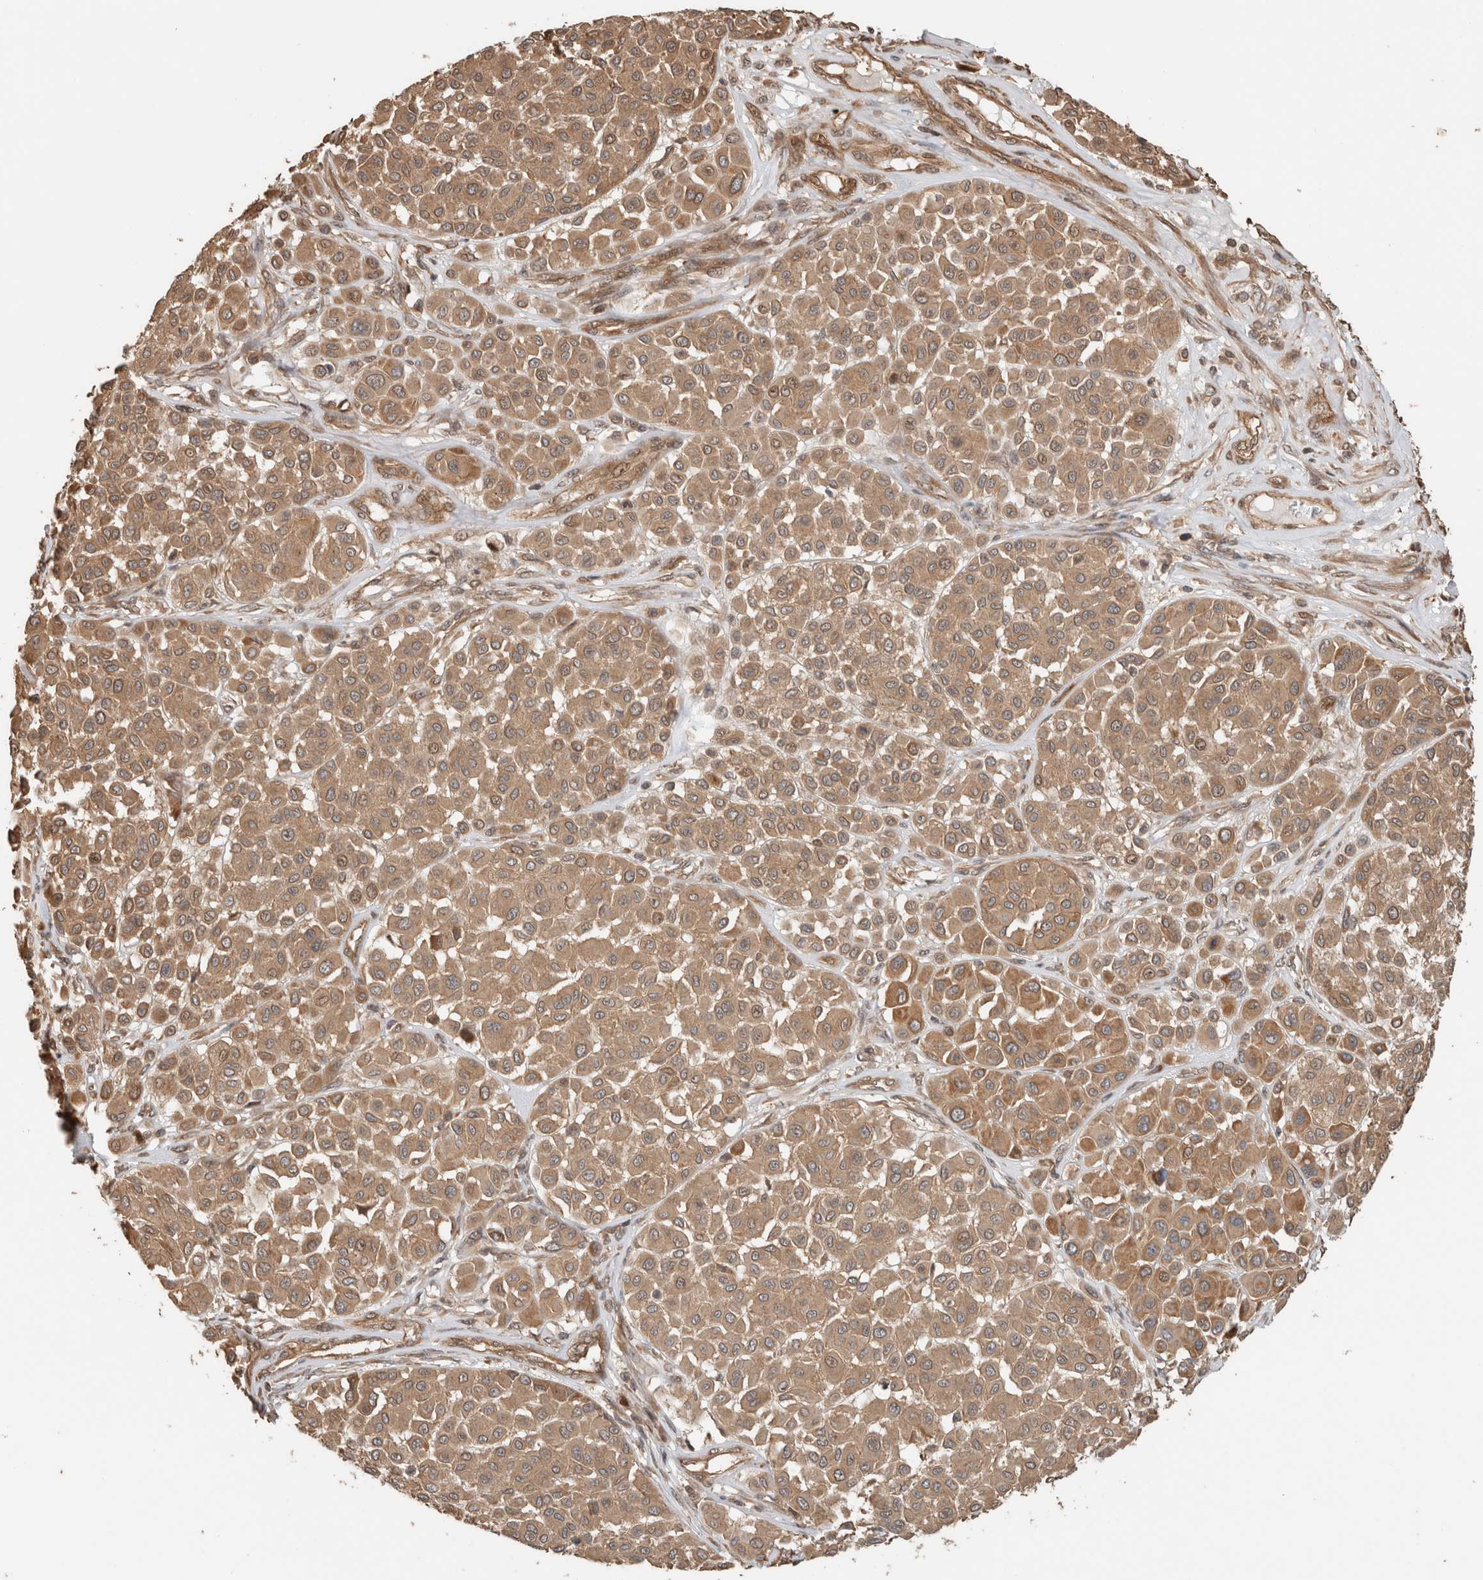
{"staining": {"intensity": "moderate", "quantity": ">75%", "location": "cytoplasmic/membranous"}, "tissue": "melanoma", "cell_type": "Tumor cells", "image_type": "cancer", "snomed": [{"axis": "morphology", "description": "Malignant melanoma, Metastatic site"}, {"axis": "topography", "description": "Soft tissue"}], "caption": "There is medium levels of moderate cytoplasmic/membranous positivity in tumor cells of melanoma, as demonstrated by immunohistochemical staining (brown color).", "gene": "OTUD6B", "patient": {"sex": "male", "age": 41}}